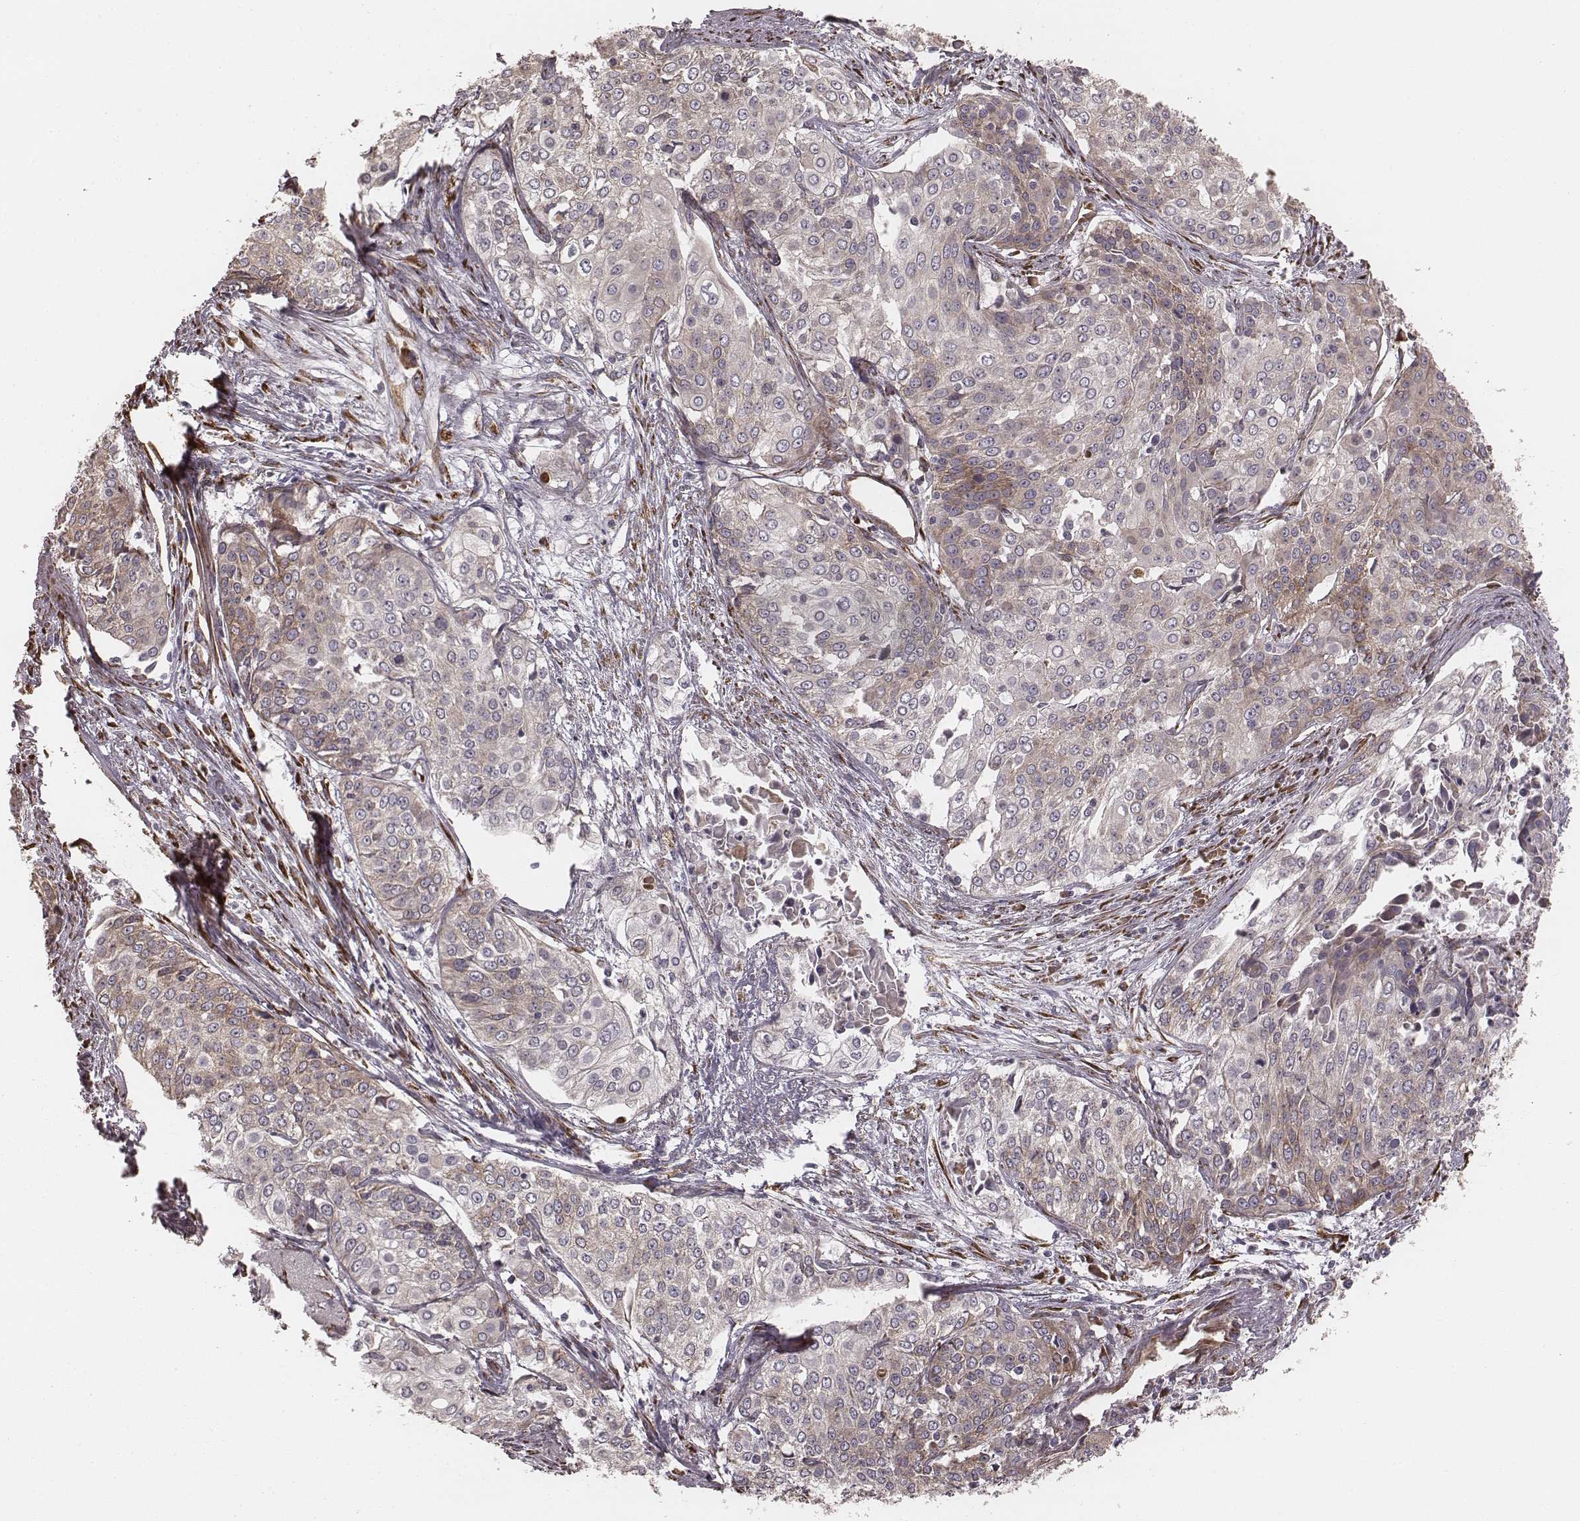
{"staining": {"intensity": "weak", "quantity": "25%-75%", "location": "cytoplasmic/membranous"}, "tissue": "cervical cancer", "cell_type": "Tumor cells", "image_type": "cancer", "snomed": [{"axis": "morphology", "description": "Squamous cell carcinoma, NOS"}, {"axis": "topography", "description": "Cervix"}], "caption": "DAB immunohistochemical staining of human squamous cell carcinoma (cervical) reveals weak cytoplasmic/membranous protein expression in approximately 25%-75% of tumor cells.", "gene": "PALMD", "patient": {"sex": "female", "age": 39}}